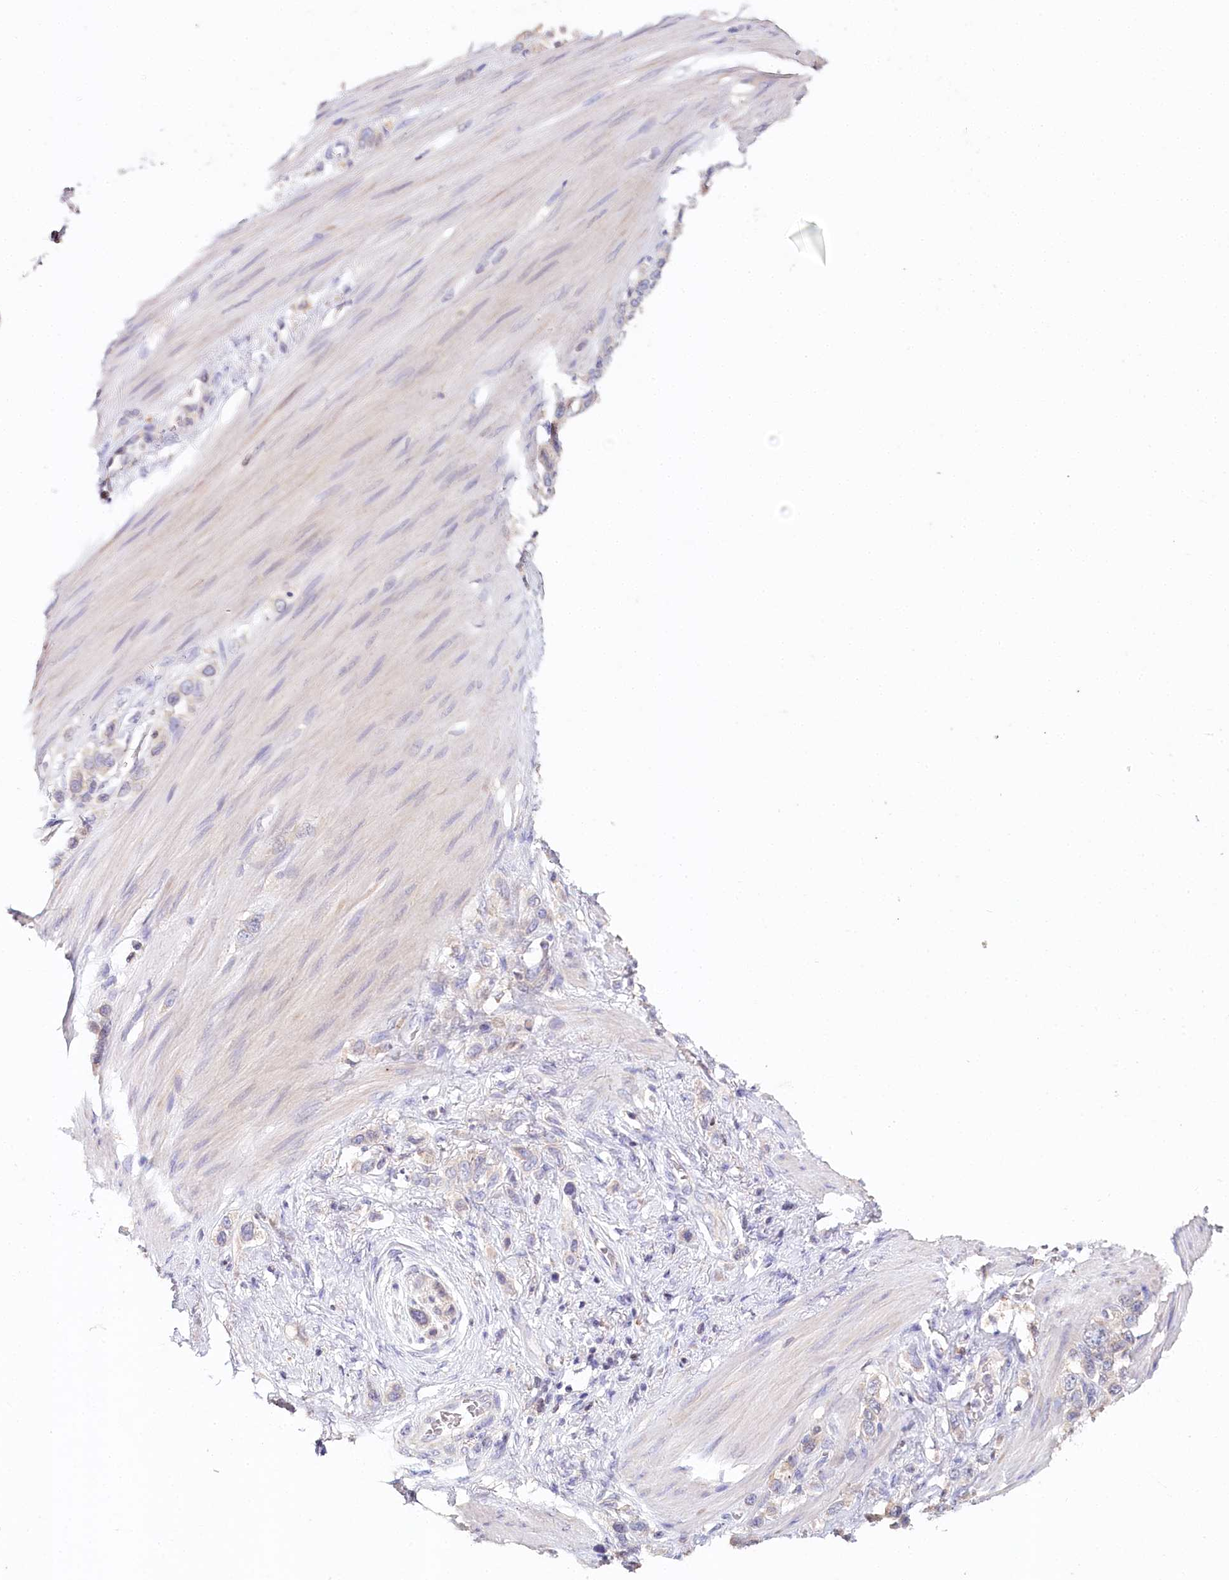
{"staining": {"intensity": "negative", "quantity": "none", "location": "none"}, "tissue": "stomach cancer", "cell_type": "Tumor cells", "image_type": "cancer", "snomed": [{"axis": "morphology", "description": "Adenocarcinoma, NOS"}, {"axis": "morphology", "description": "Adenocarcinoma, High grade"}, {"axis": "topography", "description": "Stomach, upper"}, {"axis": "topography", "description": "Stomach, lower"}], "caption": "Tumor cells show no significant protein staining in adenocarcinoma (stomach). (DAB IHC with hematoxylin counter stain).", "gene": "DAPK1", "patient": {"sex": "female", "age": 65}}